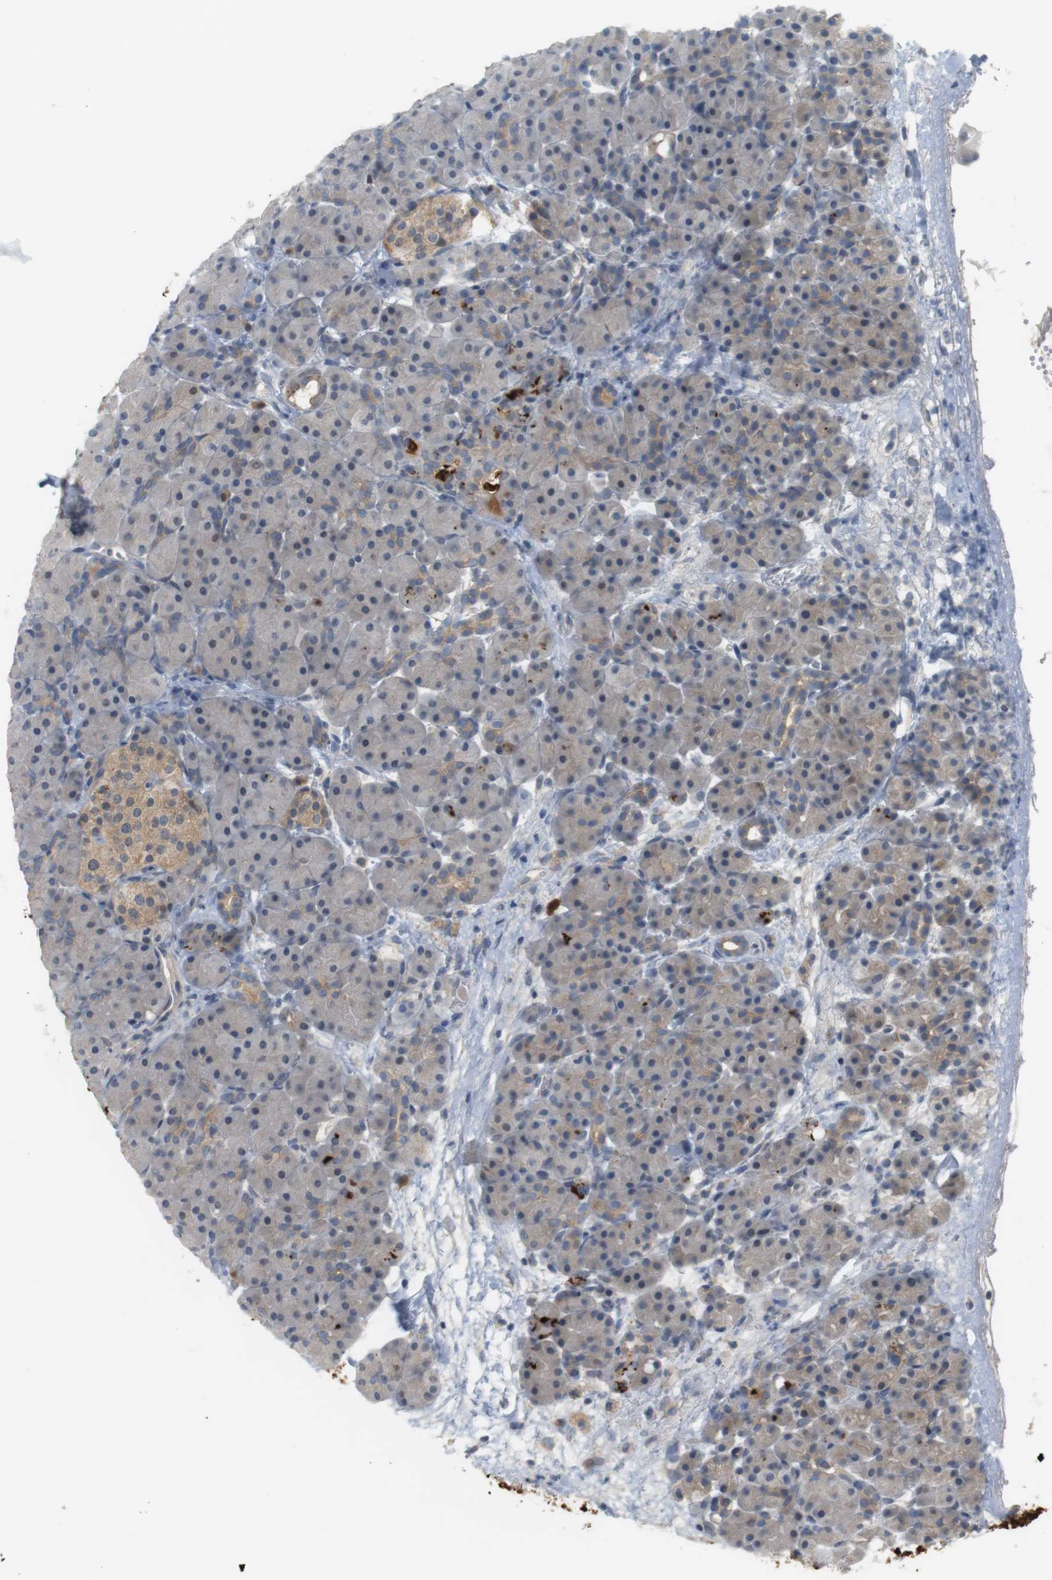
{"staining": {"intensity": "moderate", "quantity": "<25%", "location": "cytoplasmic/membranous"}, "tissue": "pancreas", "cell_type": "Exocrine glandular cells", "image_type": "normal", "snomed": [{"axis": "morphology", "description": "Normal tissue, NOS"}, {"axis": "topography", "description": "Pancreas"}], "caption": "Approximately <25% of exocrine glandular cells in benign pancreas display moderate cytoplasmic/membranous protein staining as visualized by brown immunohistochemical staining.", "gene": "CREB3L2", "patient": {"sex": "male", "age": 66}}